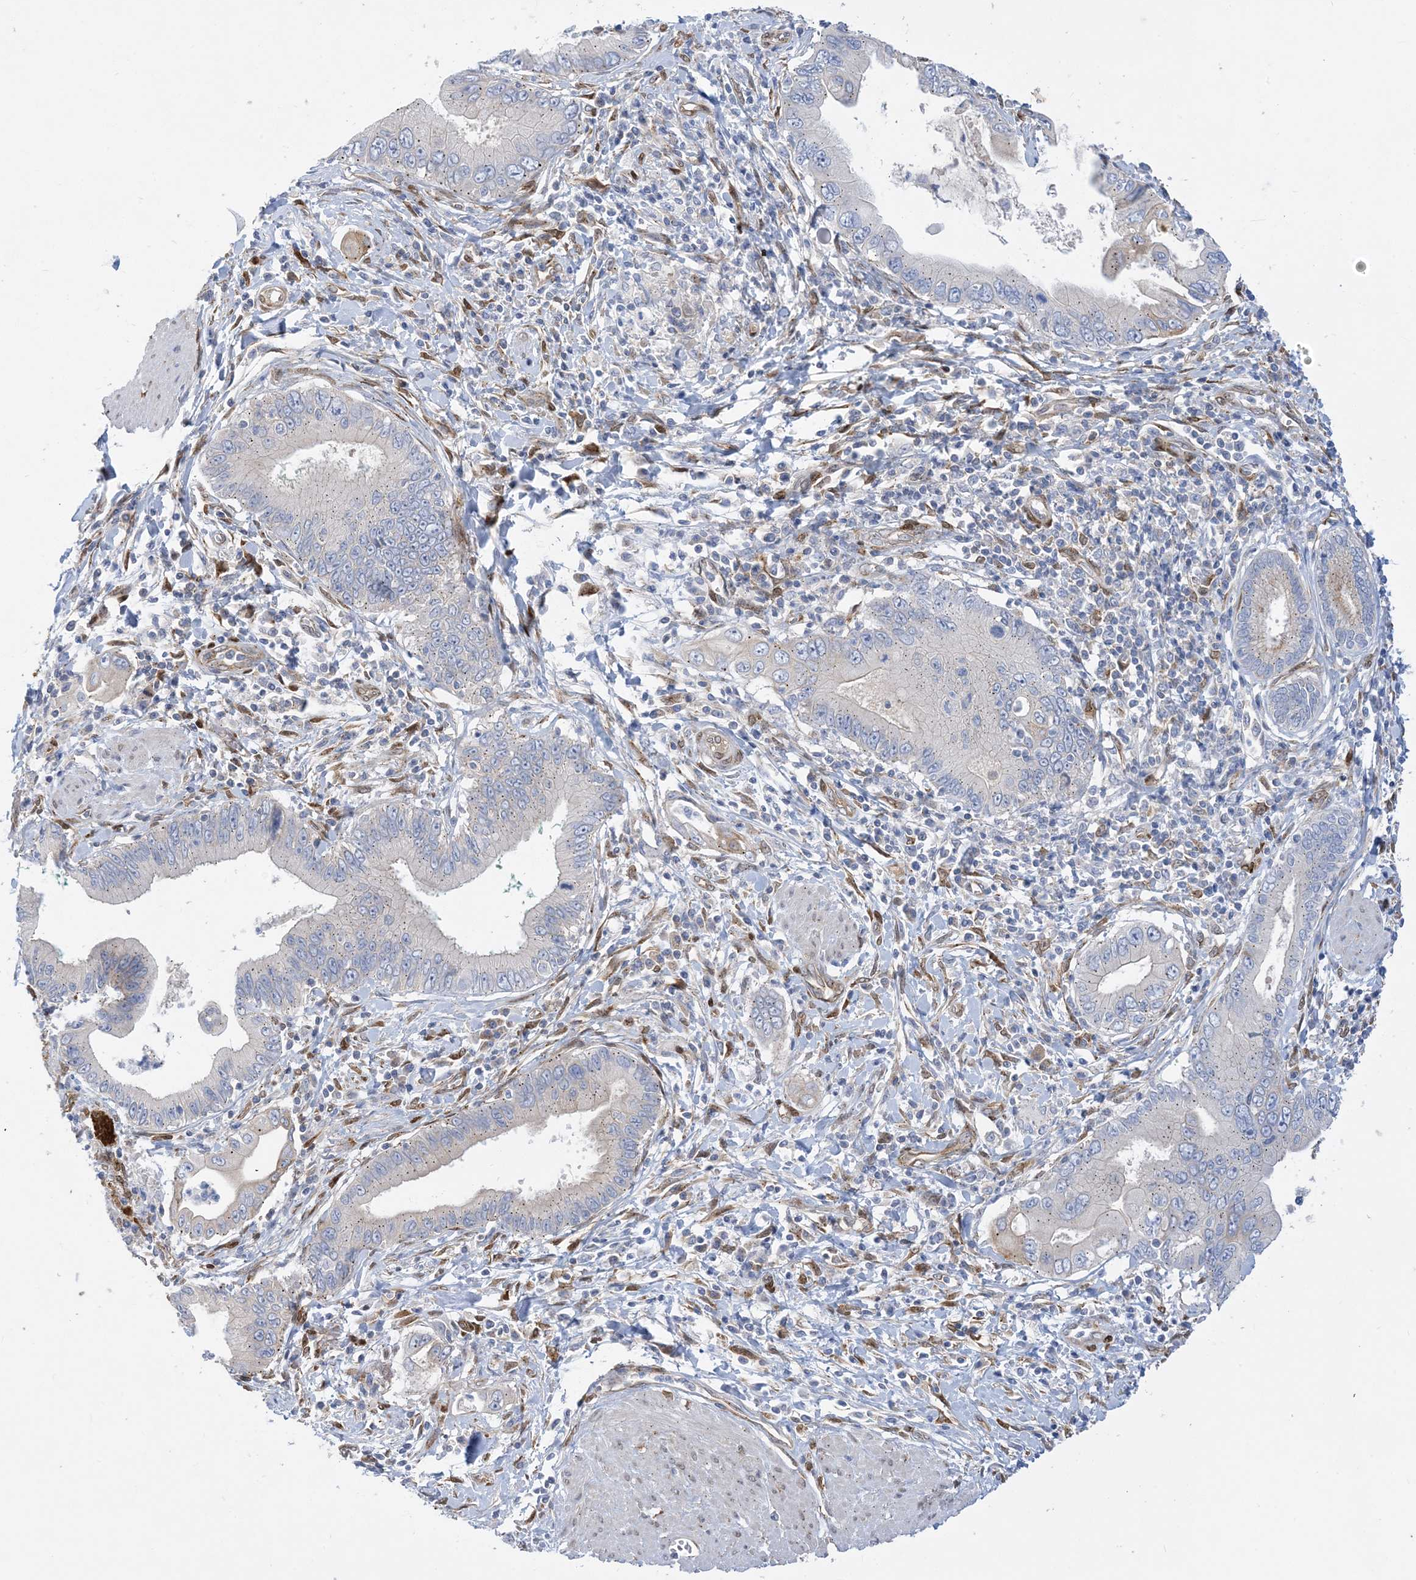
{"staining": {"intensity": "negative", "quantity": "none", "location": "none"}, "tissue": "pancreatic cancer", "cell_type": "Tumor cells", "image_type": "cancer", "snomed": [{"axis": "morphology", "description": "Adenocarcinoma, NOS"}, {"axis": "topography", "description": "Pancreas"}], "caption": "The histopathology image demonstrates no staining of tumor cells in pancreatic cancer (adenocarcinoma).", "gene": "RBMS3", "patient": {"sex": "male", "age": 78}}